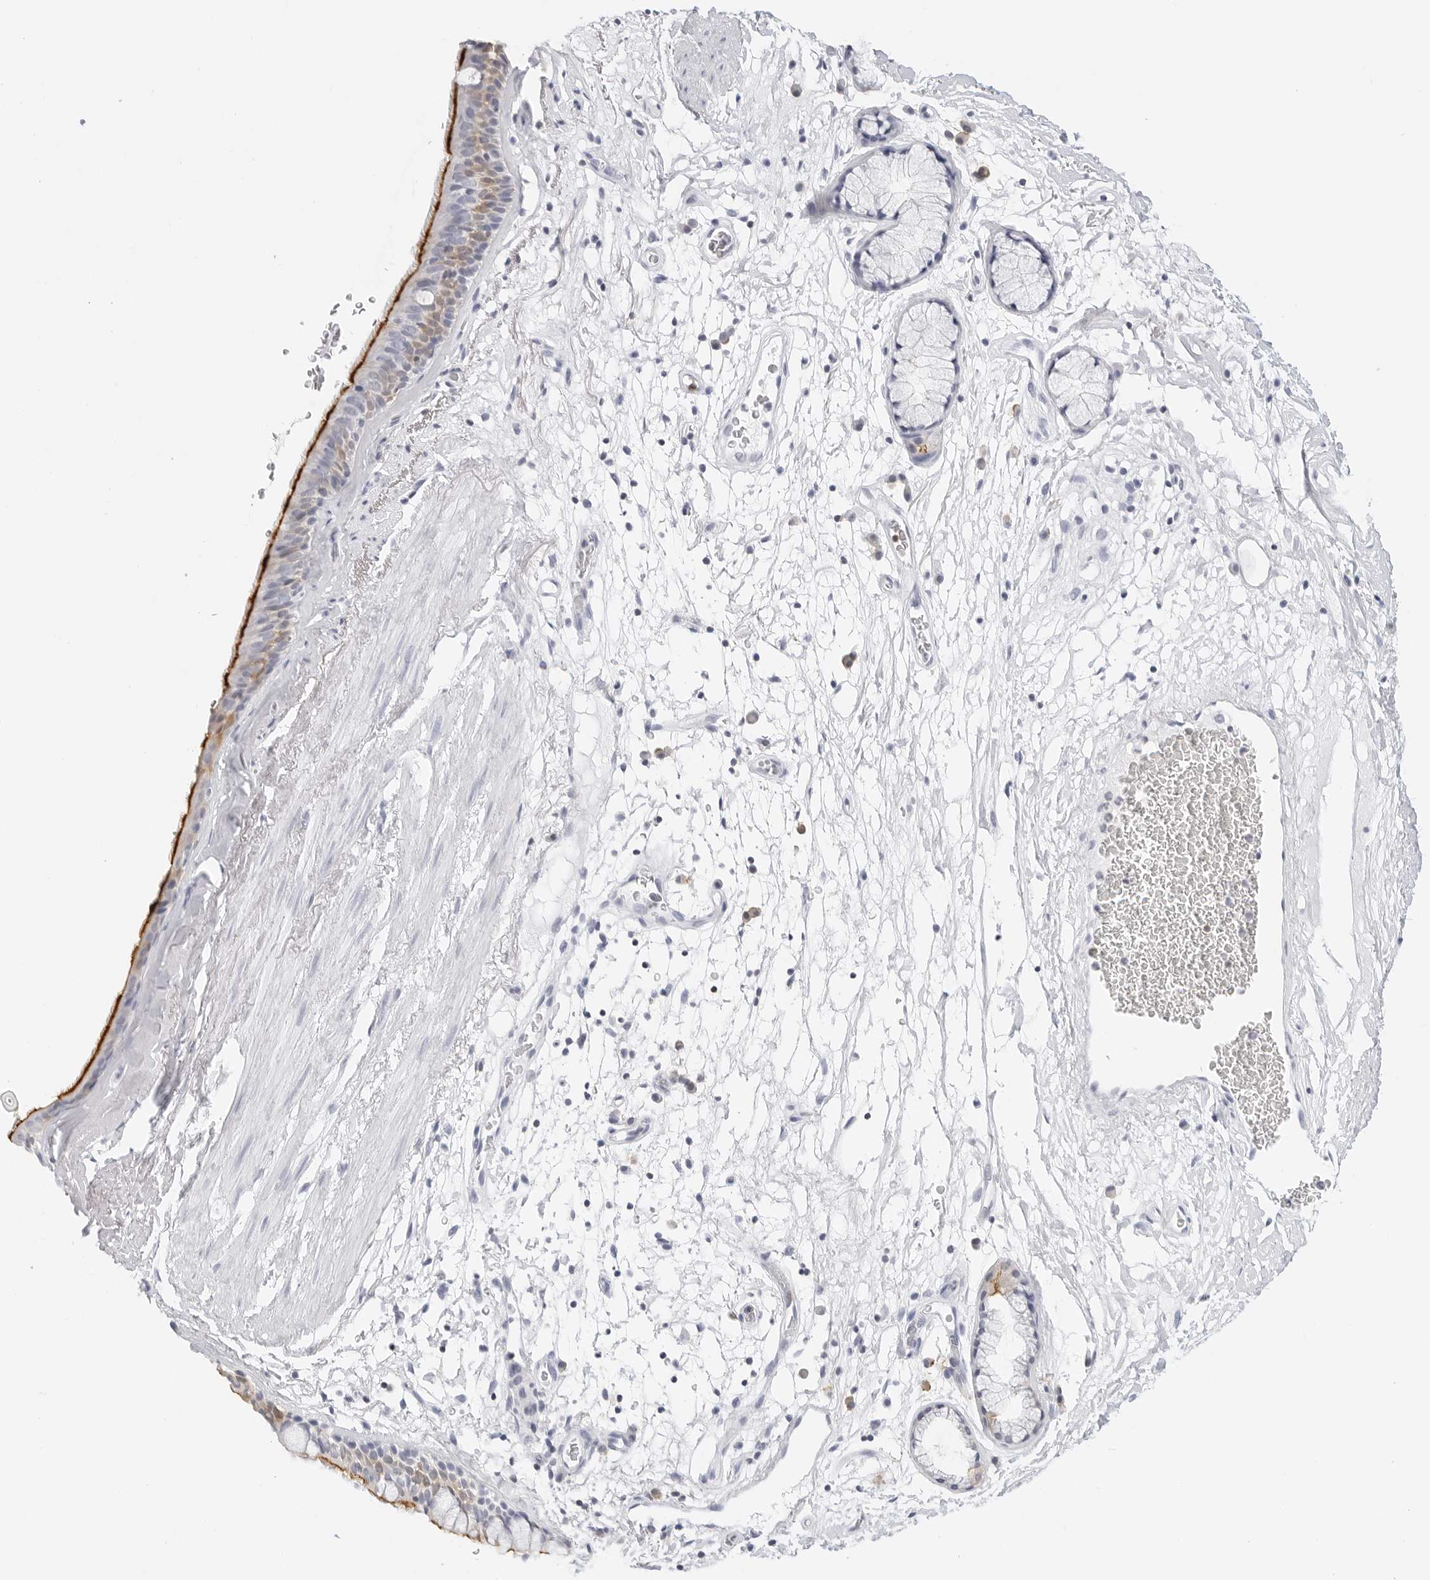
{"staining": {"intensity": "strong", "quantity": "25%-75%", "location": "cytoplasmic/membranous"}, "tissue": "bronchus", "cell_type": "Respiratory epithelial cells", "image_type": "normal", "snomed": [{"axis": "morphology", "description": "Normal tissue, NOS"}, {"axis": "topography", "description": "Cartilage tissue"}], "caption": "Immunohistochemistry (DAB (3,3'-diaminobenzidine)) staining of benign human bronchus shows strong cytoplasmic/membranous protein staining in approximately 25%-75% of respiratory epithelial cells. (brown staining indicates protein expression, while blue staining denotes nuclei).", "gene": "SLC9A3R1", "patient": {"sex": "female", "age": 63}}